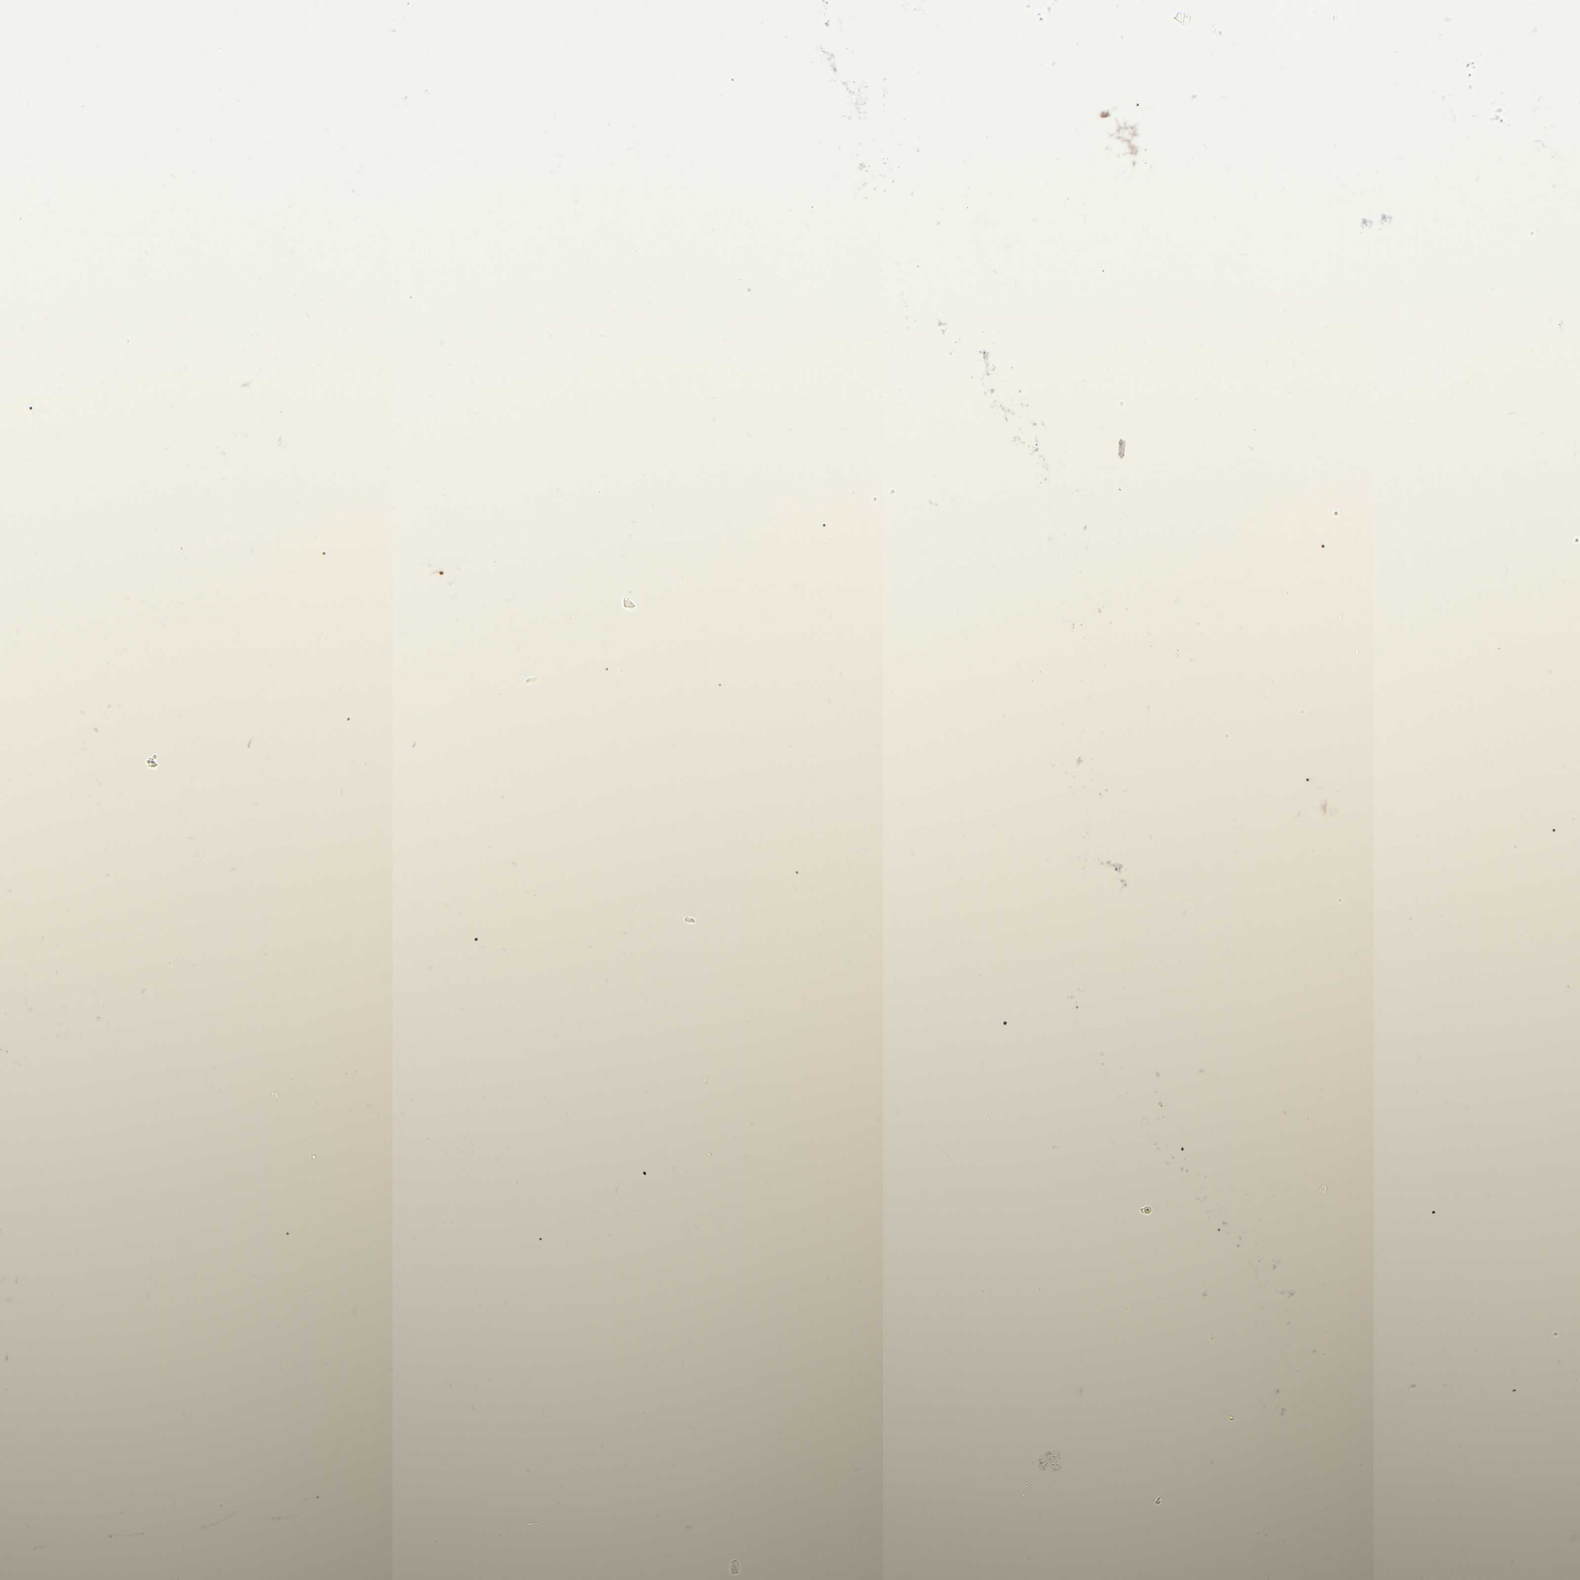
{"staining": {"intensity": "strong", "quantity": "25%-75%", "location": "cytoplasmic/membranous"}, "tissue": "lymph node", "cell_type": "Germinal center cells", "image_type": "normal", "snomed": [{"axis": "morphology", "description": "Normal tissue, NOS"}, {"axis": "topography", "description": "Lymph node"}], "caption": "Protein staining by IHC displays strong cytoplasmic/membranous expression in about 25%-75% of germinal center cells in unremarkable lymph node.", "gene": "PTPN7", "patient": {"sex": "female", "age": 53}}